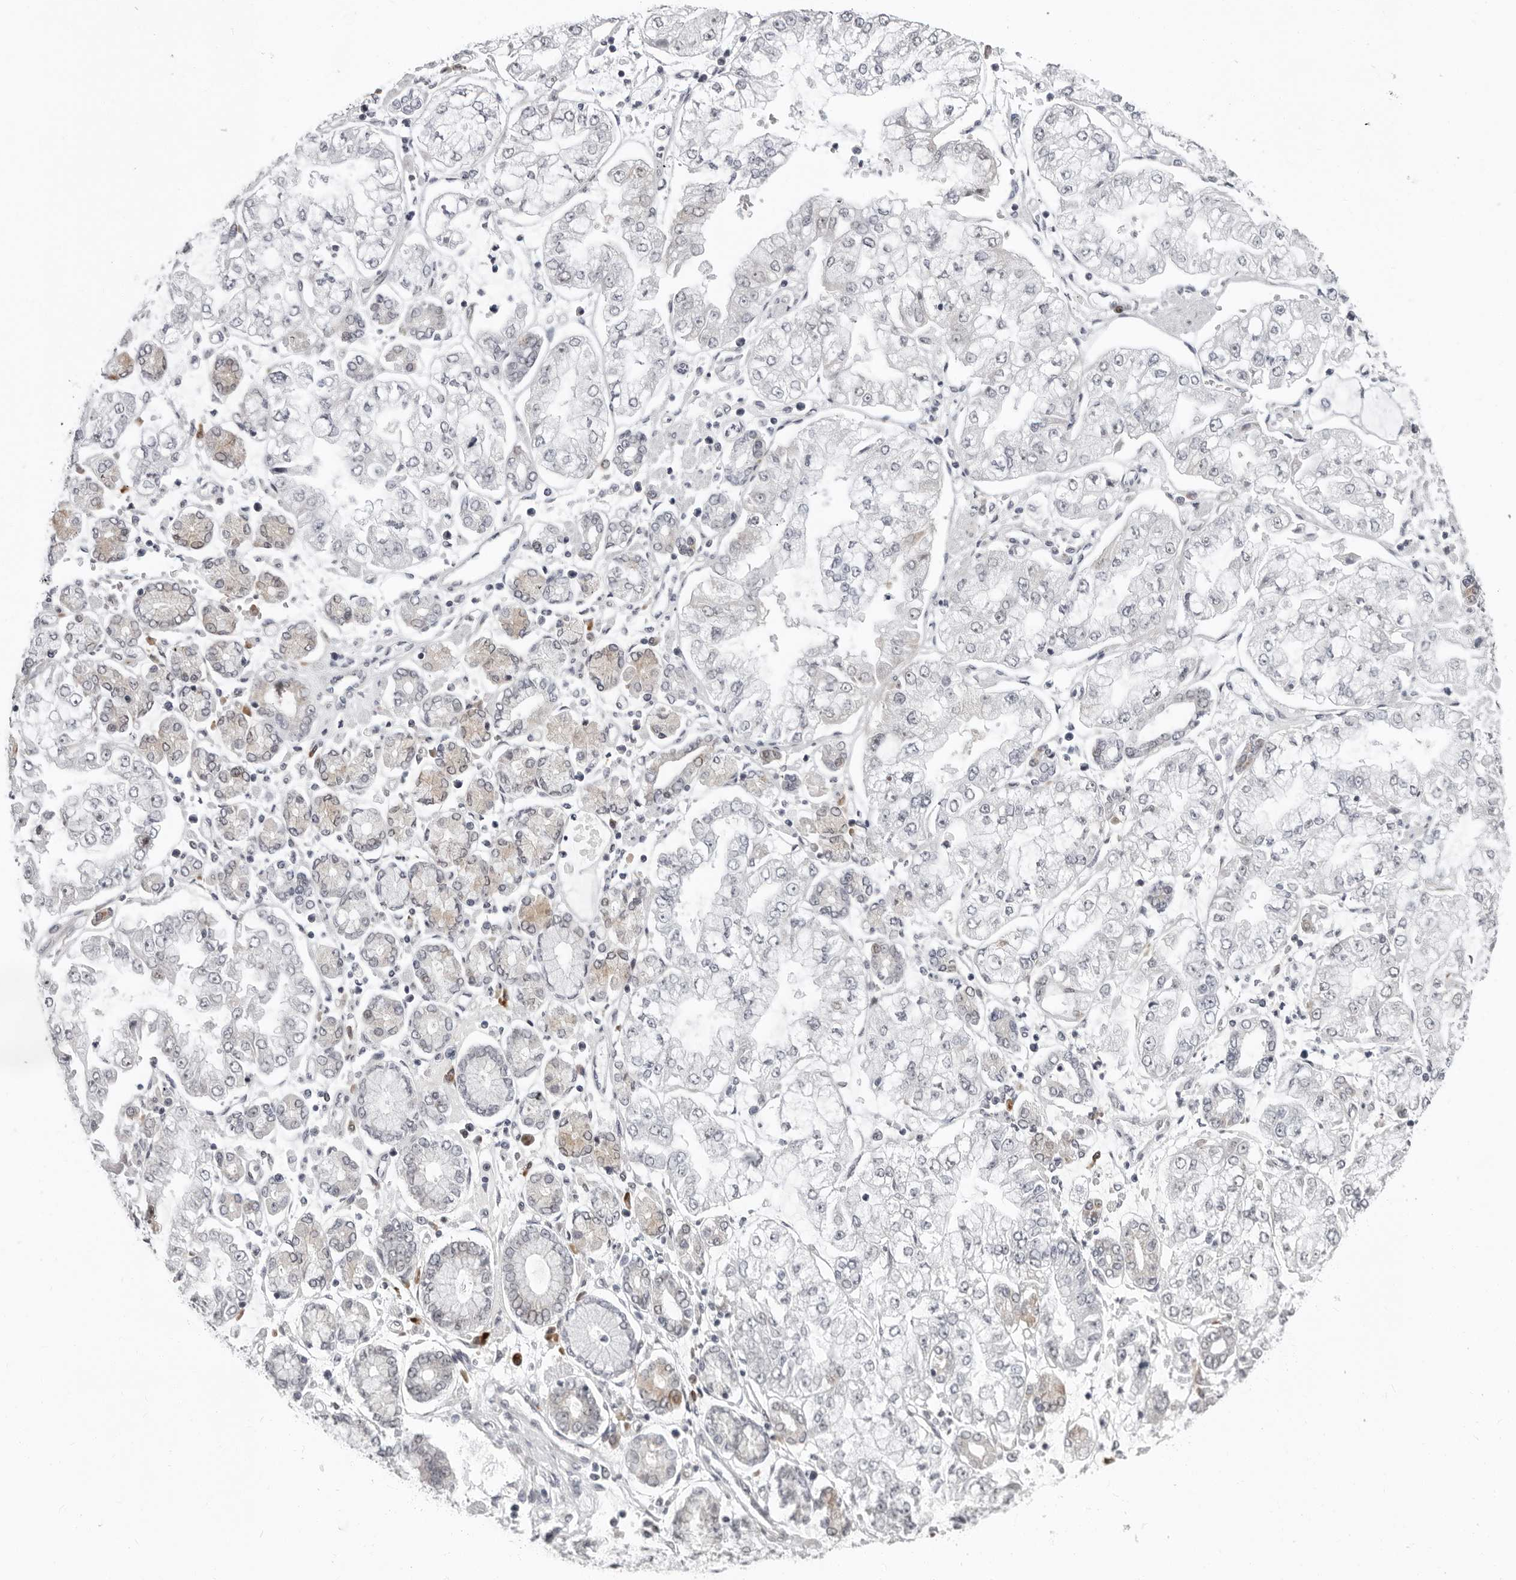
{"staining": {"intensity": "negative", "quantity": "none", "location": "none"}, "tissue": "stomach cancer", "cell_type": "Tumor cells", "image_type": "cancer", "snomed": [{"axis": "morphology", "description": "Adenocarcinoma, NOS"}, {"axis": "topography", "description": "Stomach"}], "caption": "Stomach cancer (adenocarcinoma) was stained to show a protein in brown. There is no significant expression in tumor cells.", "gene": "PIP4K2C", "patient": {"sex": "male", "age": 76}}